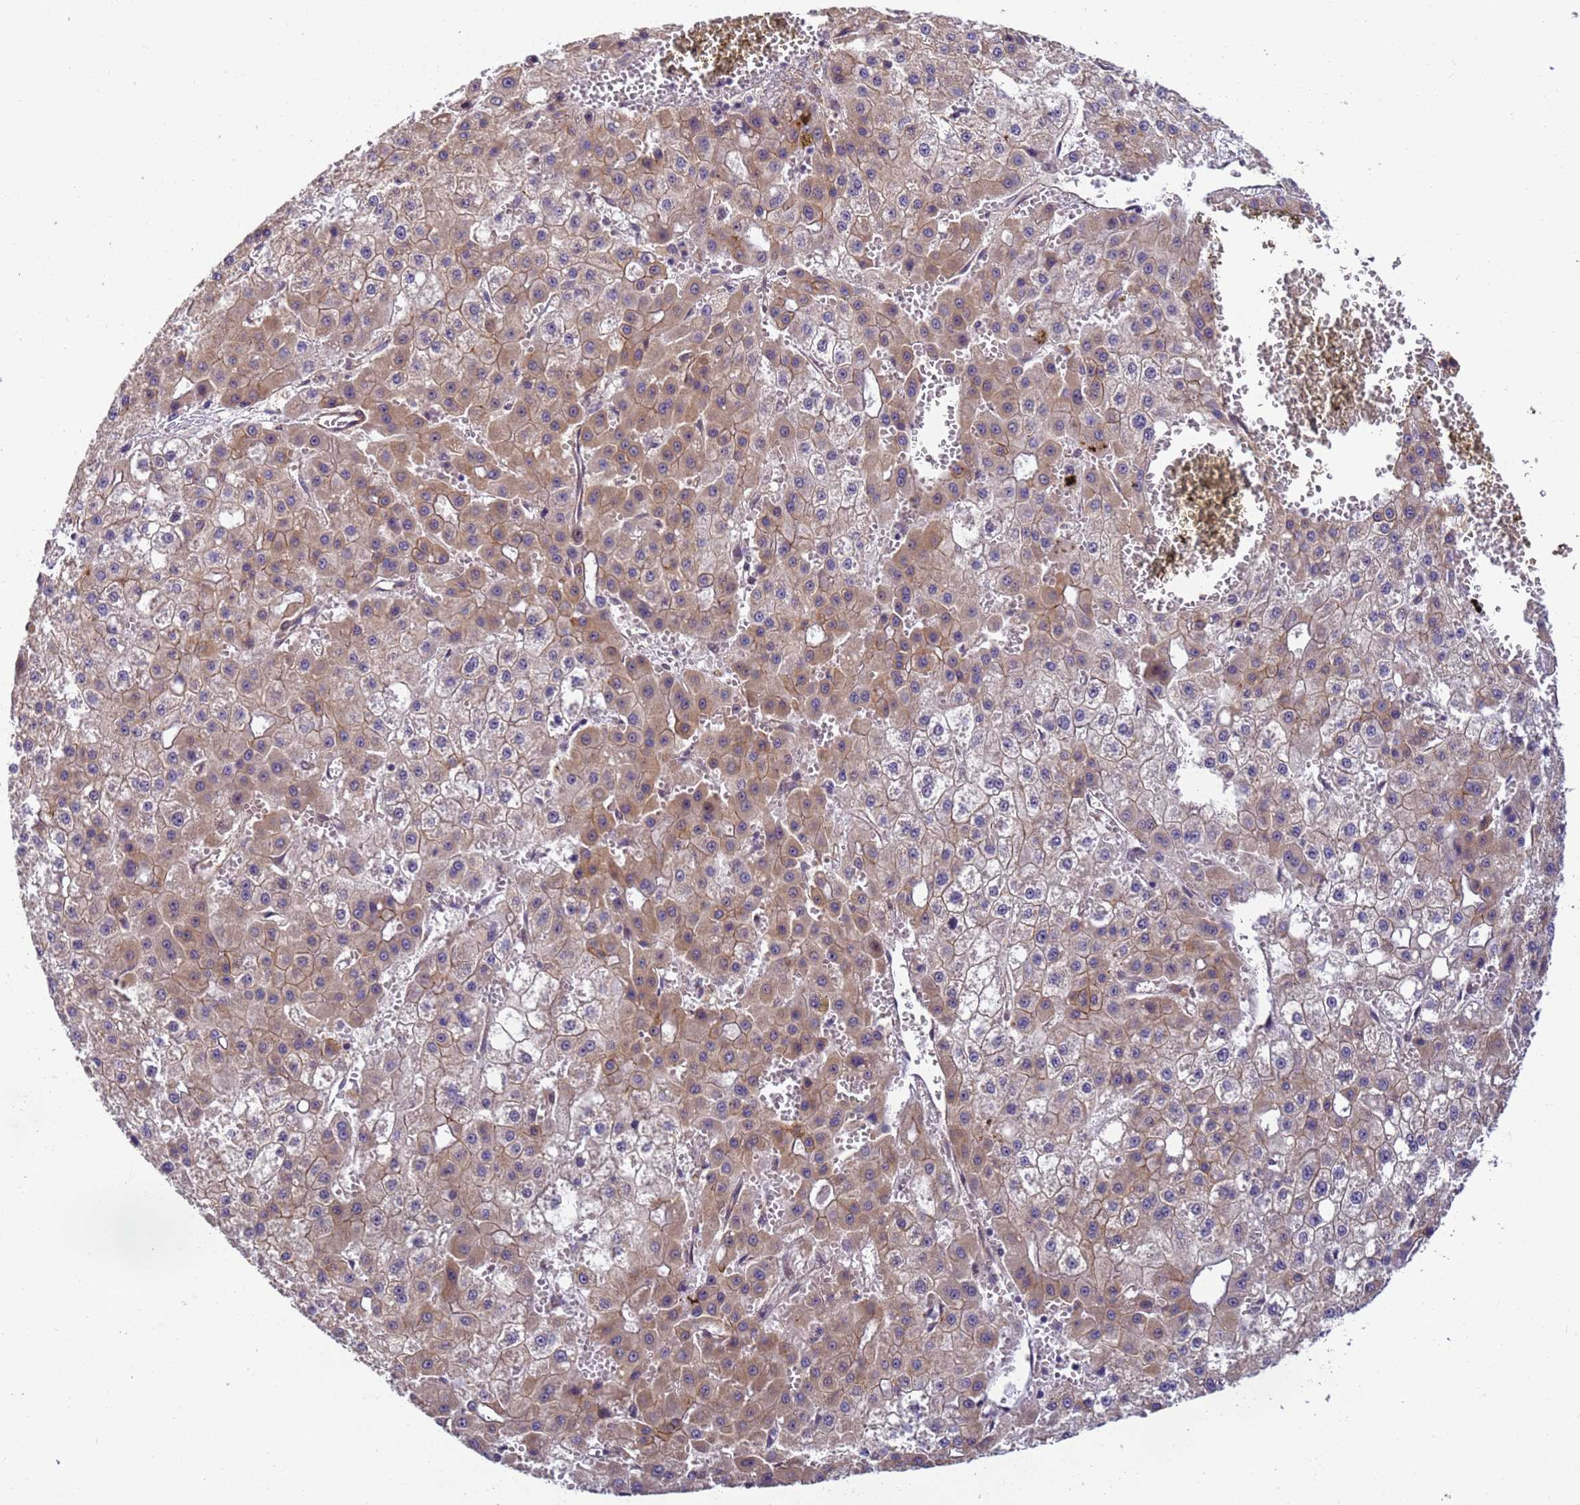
{"staining": {"intensity": "moderate", "quantity": "25%-75%", "location": "cytoplasmic/membranous"}, "tissue": "liver cancer", "cell_type": "Tumor cells", "image_type": "cancer", "snomed": [{"axis": "morphology", "description": "Carcinoma, Hepatocellular, NOS"}, {"axis": "topography", "description": "Liver"}], "caption": "Immunohistochemical staining of liver cancer (hepatocellular carcinoma) demonstrates medium levels of moderate cytoplasmic/membranous protein positivity in approximately 25%-75% of tumor cells. (IHC, brightfield microscopy, high magnification).", "gene": "RAPGEF3", "patient": {"sex": "male", "age": 47}}